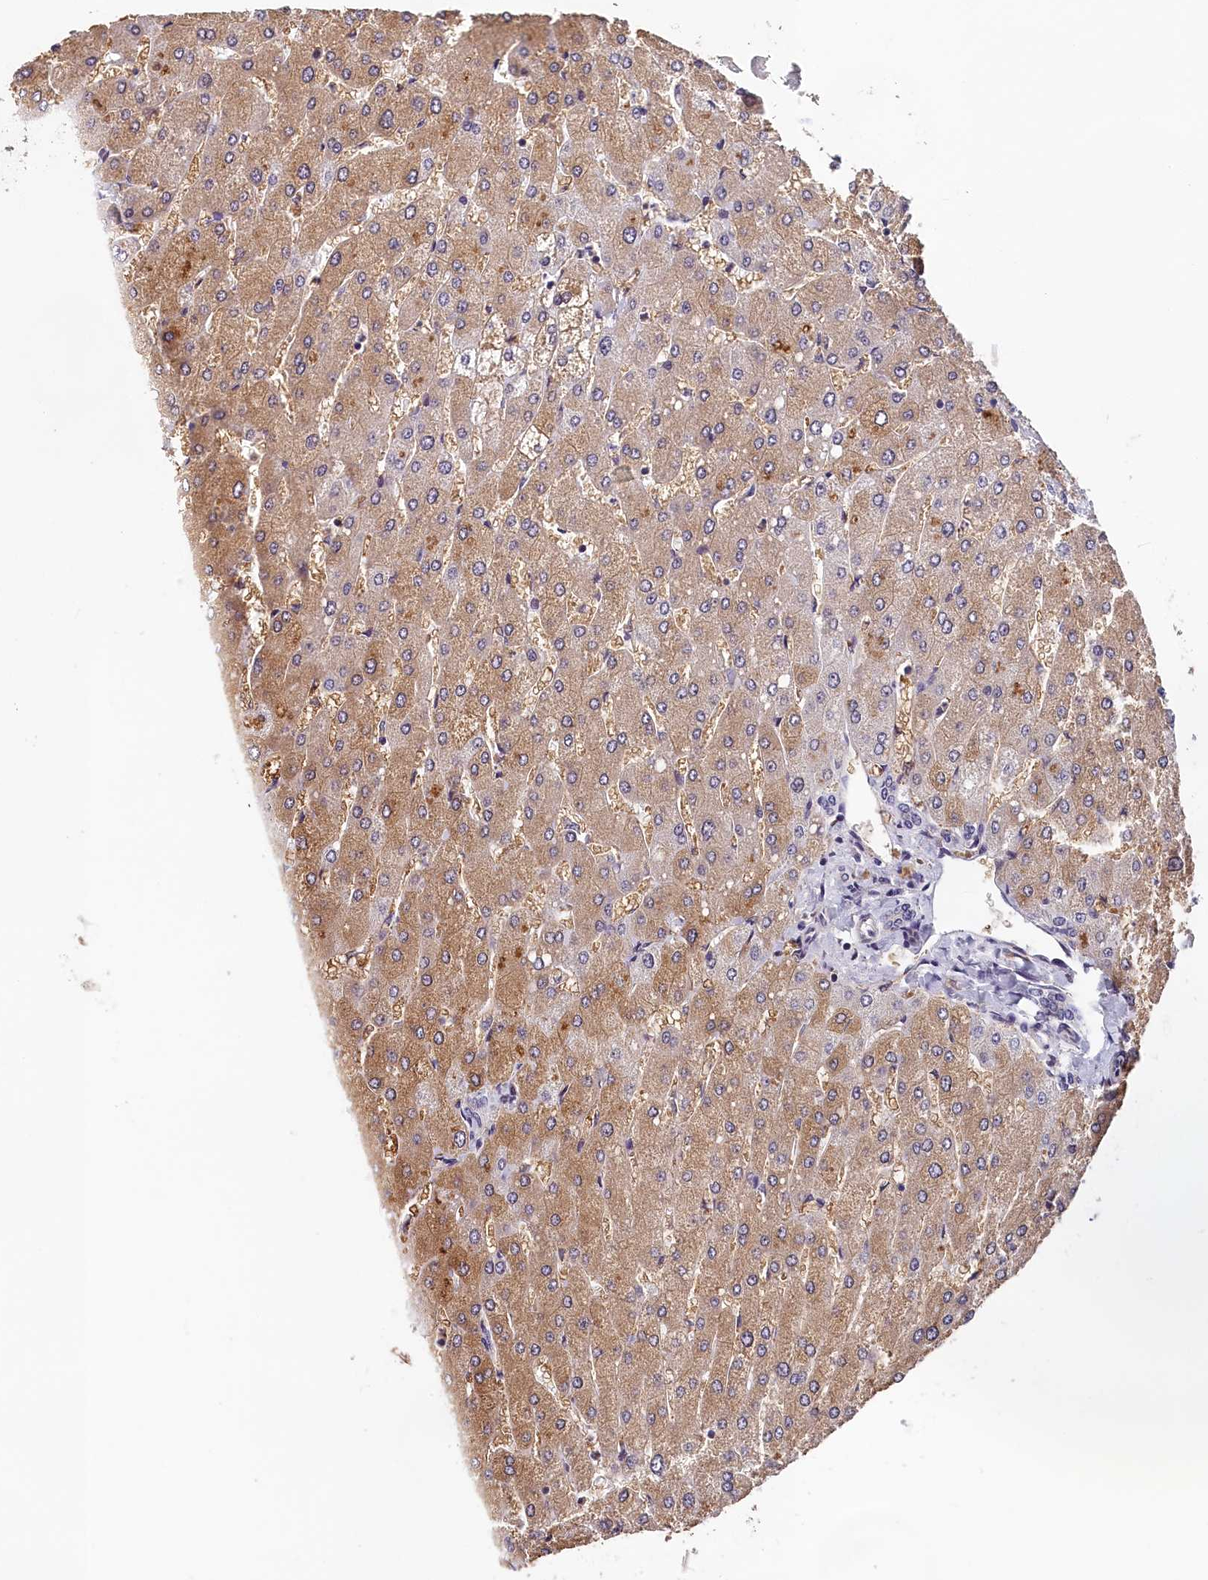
{"staining": {"intensity": "negative", "quantity": "none", "location": "none"}, "tissue": "liver", "cell_type": "Cholangiocytes", "image_type": "normal", "snomed": [{"axis": "morphology", "description": "Normal tissue, NOS"}, {"axis": "topography", "description": "Liver"}], "caption": "A high-resolution image shows immunohistochemistry (IHC) staining of benign liver, which demonstrates no significant expression in cholangiocytes.", "gene": "TMEM116", "patient": {"sex": "male", "age": 55}}